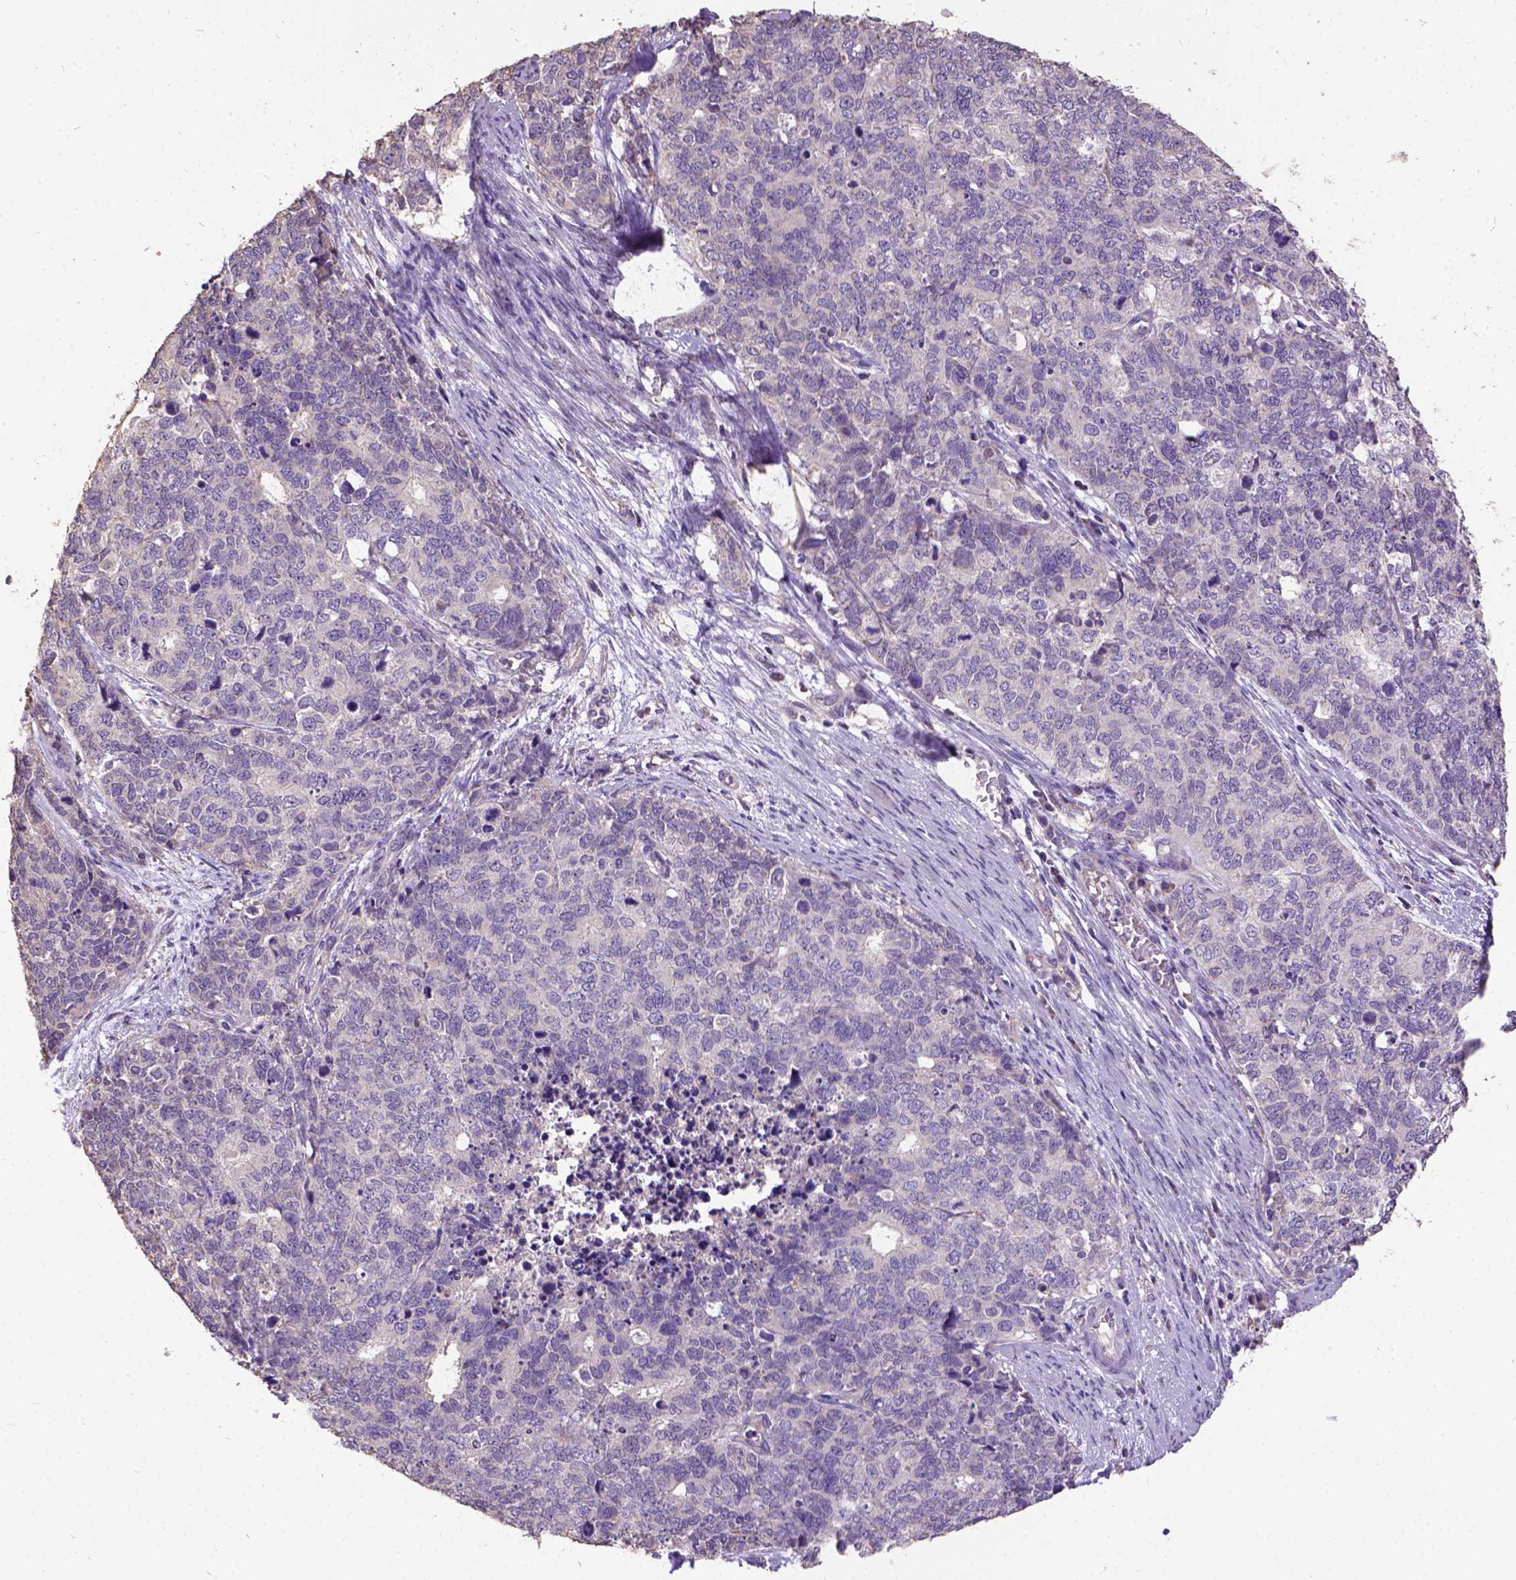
{"staining": {"intensity": "negative", "quantity": "none", "location": "none"}, "tissue": "cervical cancer", "cell_type": "Tumor cells", "image_type": "cancer", "snomed": [{"axis": "morphology", "description": "Squamous cell carcinoma, NOS"}, {"axis": "topography", "description": "Cervix"}], "caption": "This is an immunohistochemistry (IHC) micrograph of human cervical cancer (squamous cell carcinoma). There is no expression in tumor cells.", "gene": "DQX1", "patient": {"sex": "female", "age": 63}}